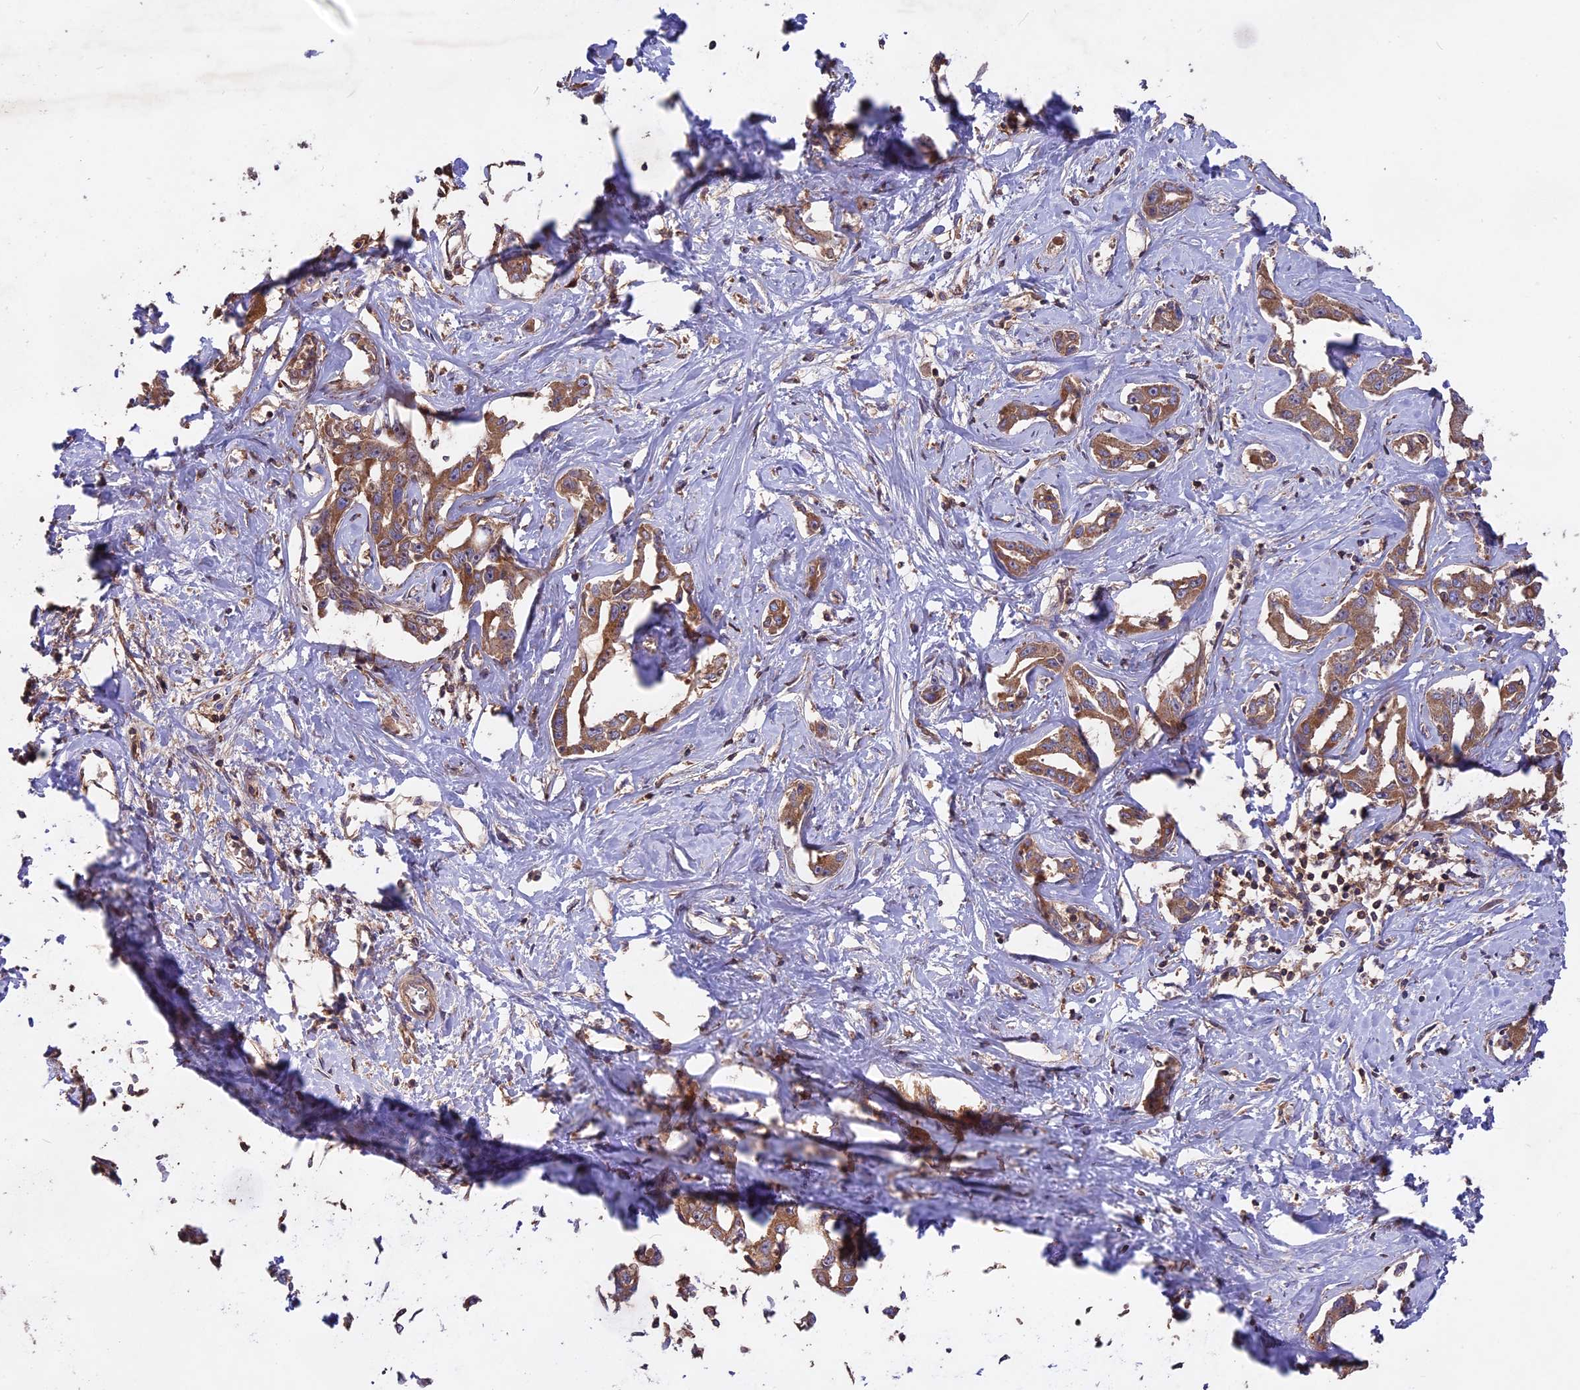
{"staining": {"intensity": "moderate", "quantity": ">75%", "location": "cytoplasmic/membranous"}, "tissue": "liver cancer", "cell_type": "Tumor cells", "image_type": "cancer", "snomed": [{"axis": "morphology", "description": "Cholangiocarcinoma"}, {"axis": "topography", "description": "Liver"}], "caption": "This image shows IHC staining of human cholangiocarcinoma (liver), with medium moderate cytoplasmic/membranous expression in about >75% of tumor cells.", "gene": "NUDT8", "patient": {"sex": "male", "age": 59}}